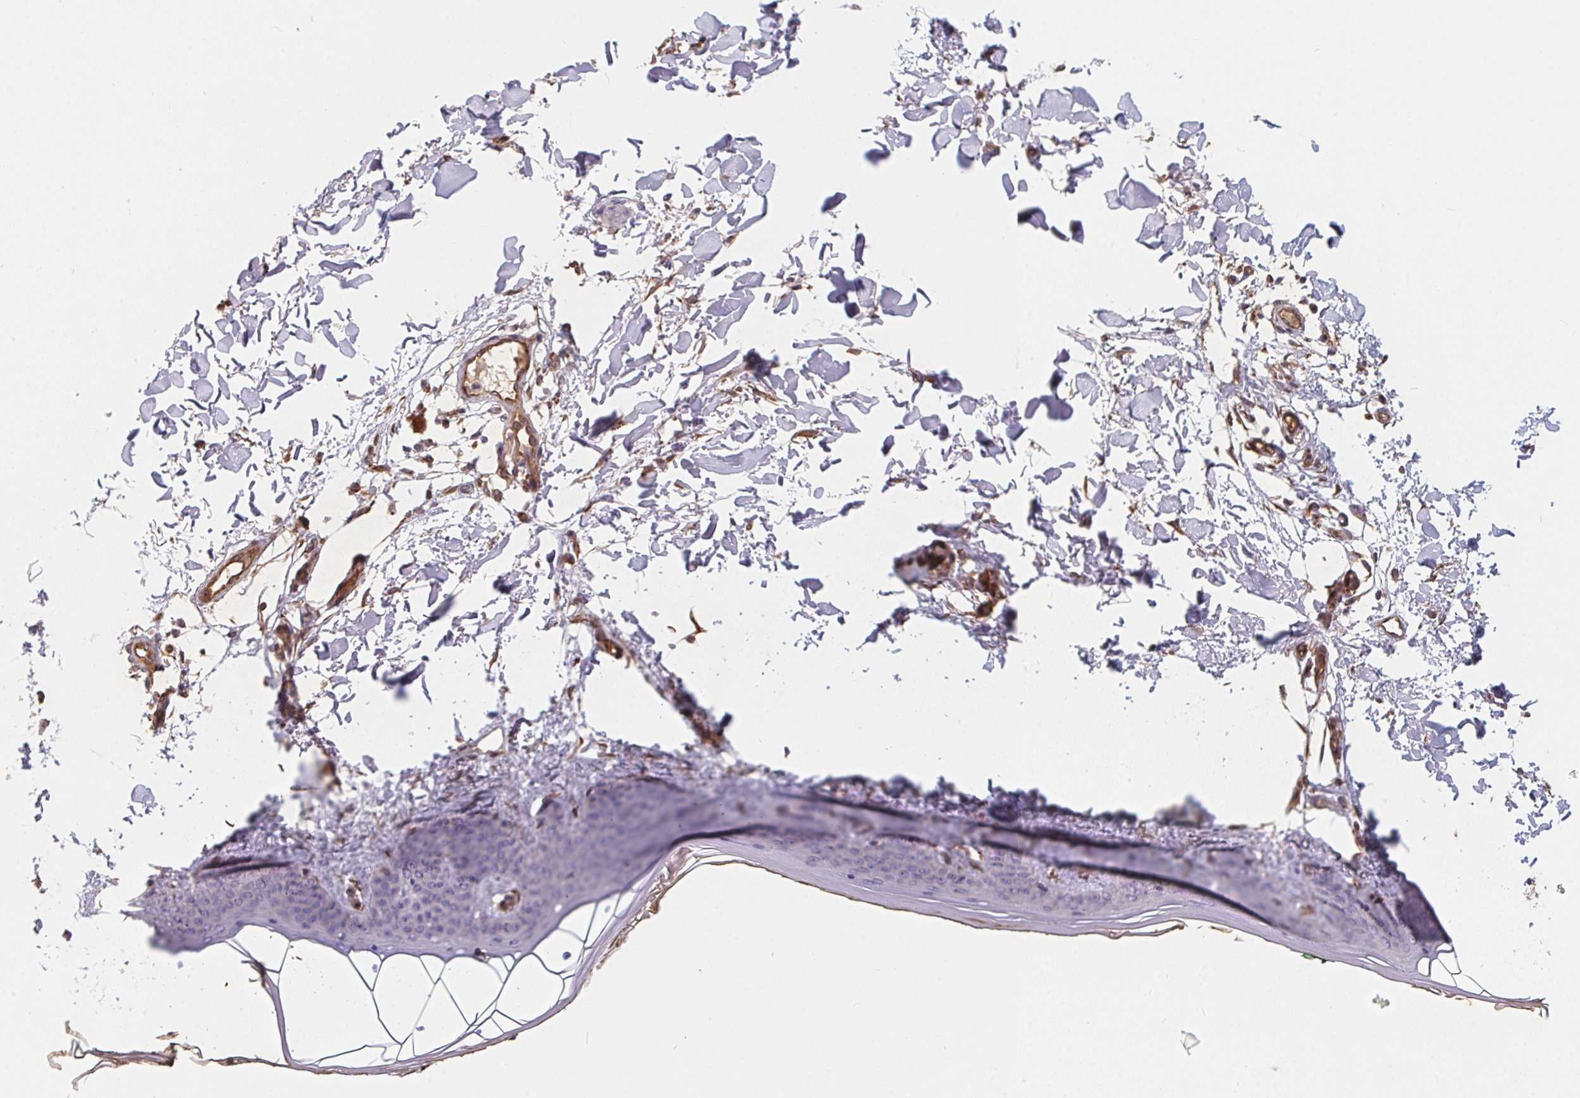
{"staining": {"intensity": "moderate", "quantity": "<25%", "location": "cytoplasmic/membranous"}, "tissue": "skin", "cell_type": "Fibroblasts", "image_type": "normal", "snomed": [{"axis": "morphology", "description": "Normal tissue, NOS"}, {"axis": "topography", "description": "Skin"}], "caption": "Immunohistochemical staining of unremarkable human skin demonstrates low levels of moderate cytoplasmic/membranous positivity in about <25% of fibroblasts.", "gene": "TBKBP1", "patient": {"sex": "female", "age": 34}}